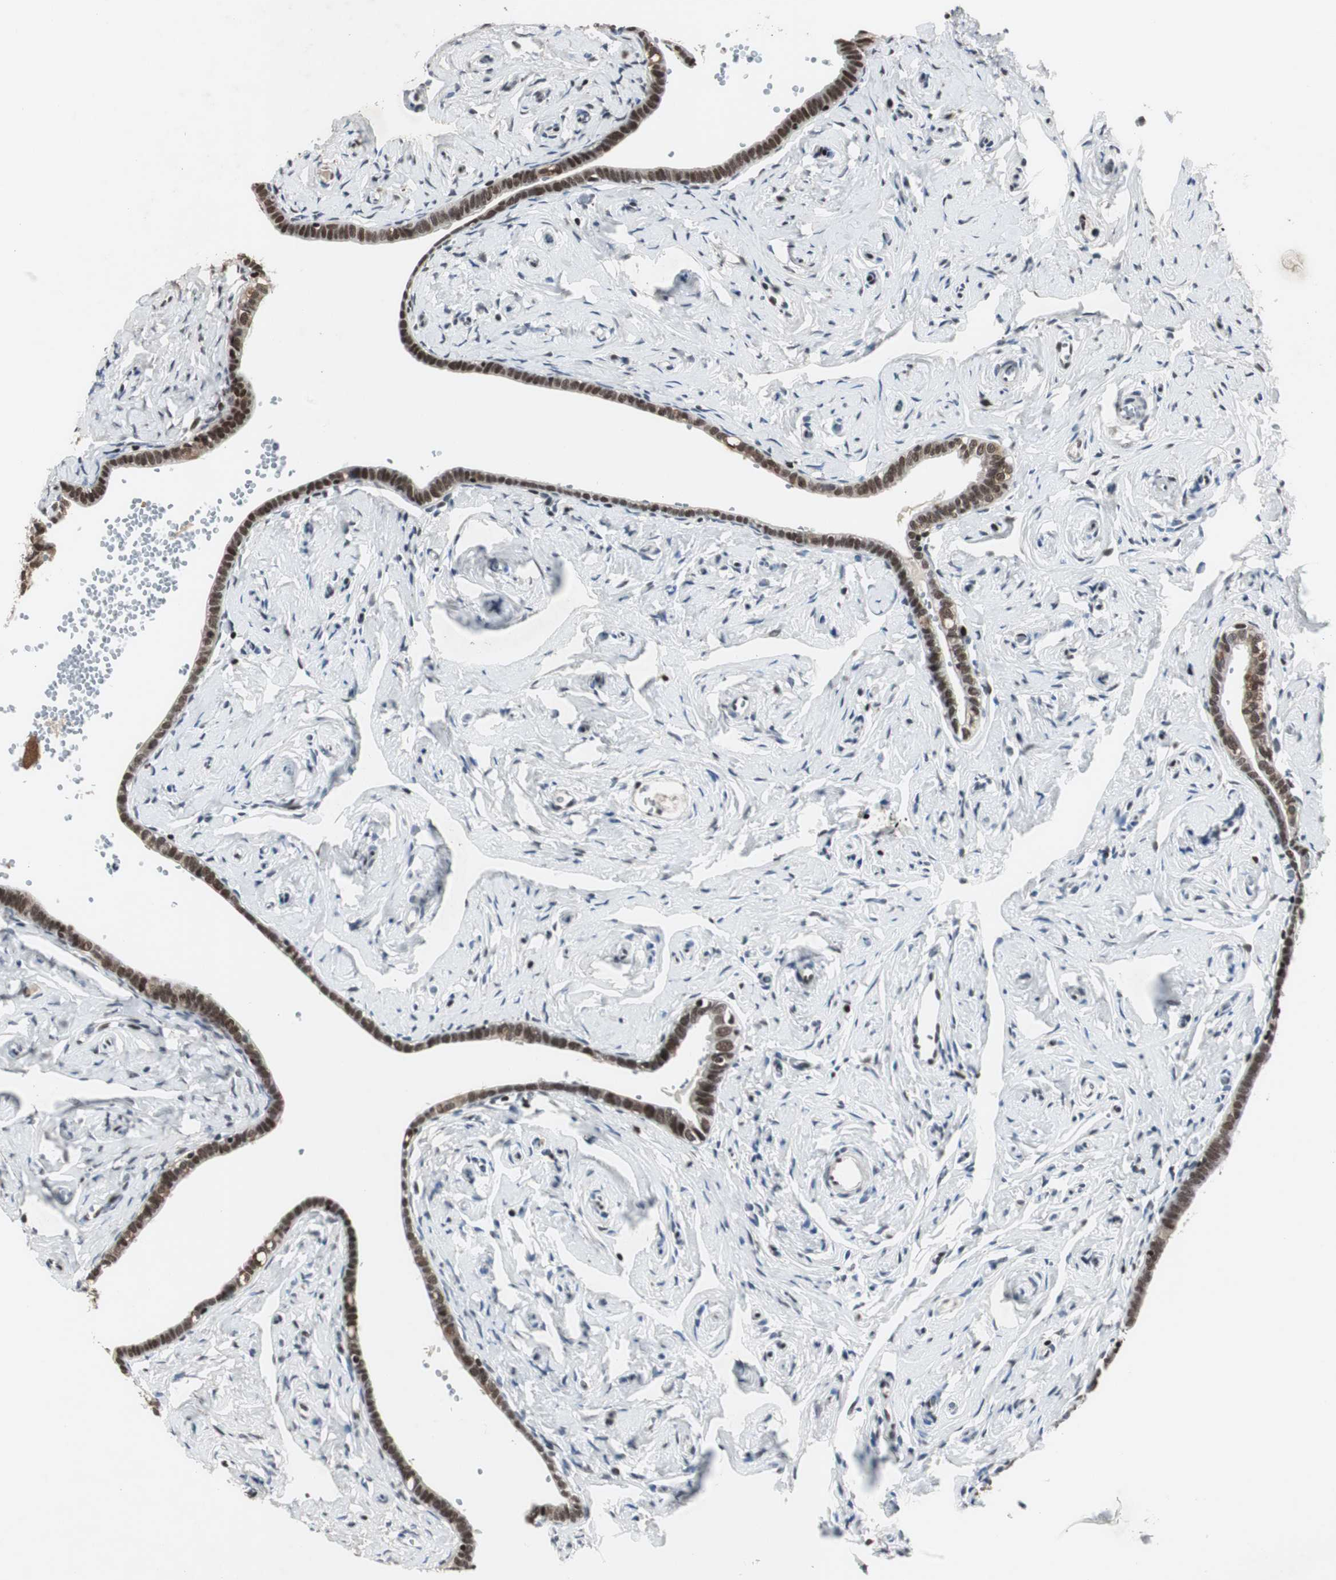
{"staining": {"intensity": "strong", "quantity": ">75%", "location": "nuclear"}, "tissue": "fallopian tube", "cell_type": "Glandular cells", "image_type": "normal", "snomed": [{"axis": "morphology", "description": "Normal tissue, NOS"}, {"axis": "topography", "description": "Fallopian tube"}], "caption": "Protein expression analysis of unremarkable fallopian tube demonstrates strong nuclear staining in about >75% of glandular cells. The staining was performed using DAB to visualize the protein expression in brown, while the nuclei were stained in blue with hematoxylin (Magnification: 20x).", "gene": "RAD9A", "patient": {"sex": "female", "age": 71}}